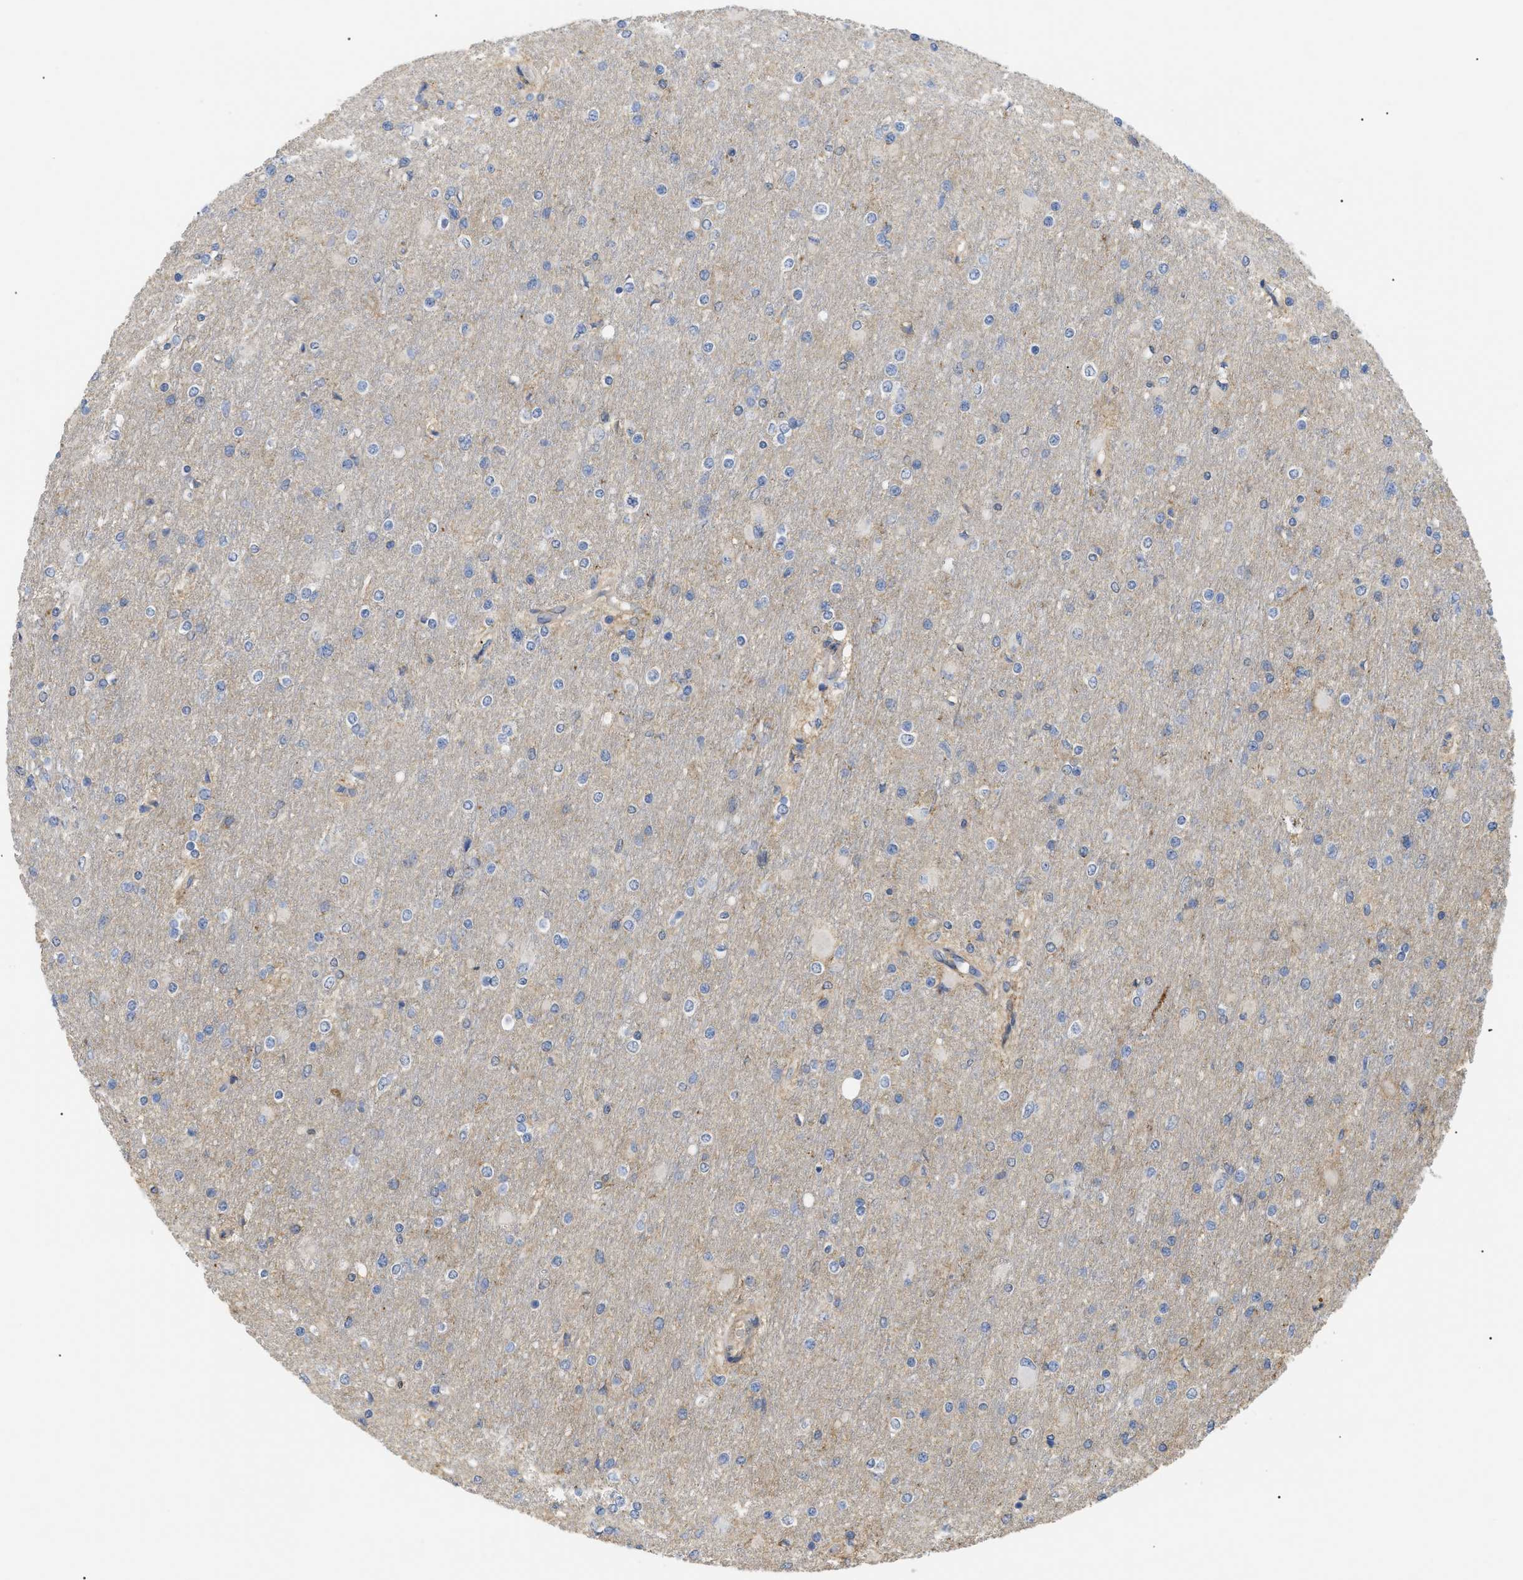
{"staining": {"intensity": "negative", "quantity": "none", "location": "none"}, "tissue": "glioma", "cell_type": "Tumor cells", "image_type": "cancer", "snomed": [{"axis": "morphology", "description": "Glioma, malignant, High grade"}, {"axis": "topography", "description": "Cerebral cortex"}], "caption": "DAB (3,3'-diaminobenzidine) immunohistochemical staining of malignant high-grade glioma displays no significant expression in tumor cells.", "gene": "ANXA4", "patient": {"sex": "female", "age": 36}}